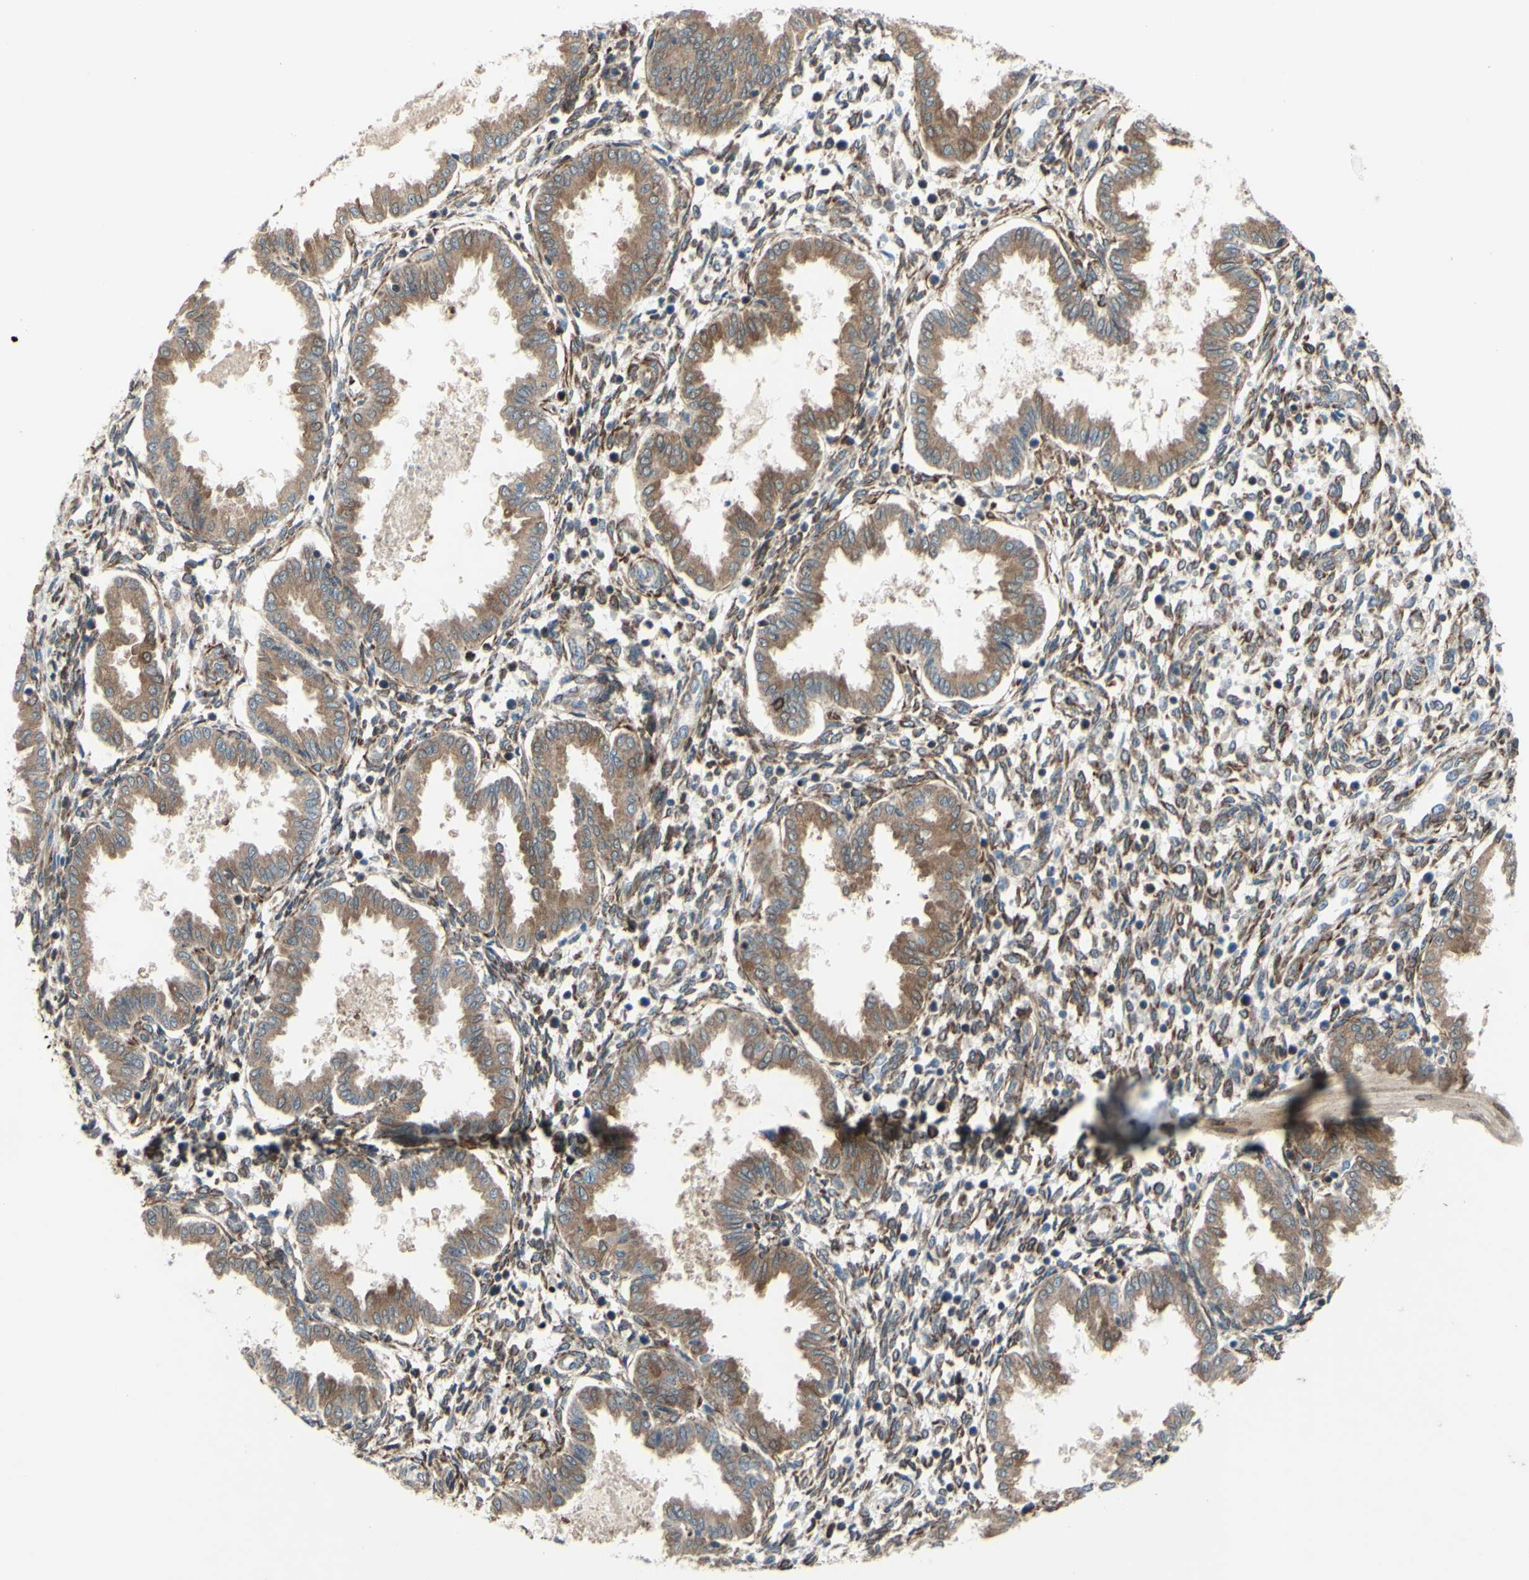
{"staining": {"intensity": "strong", "quantity": ">75%", "location": "cytoplasmic/membranous"}, "tissue": "endometrium", "cell_type": "Cells in endometrial stroma", "image_type": "normal", "snomed": [{"axis": "morphology", "description": "Normal tissue, NOS"}, {"axis": "topography", "description": "Endometrium"}], "caption": "Immunohistochemical staining of benign human endometrium demonstrates >75% levels of strong cytoplasmic/membranous protein positivity in about >75% of cells in endometrial stroma. The staining is performed using DAB brown chromogen to label protein expression. The nuclei are counter-stained blue using hematoxylin.", "gene": "PRAF2", "patient": {"sex": "female", "age": 33}}